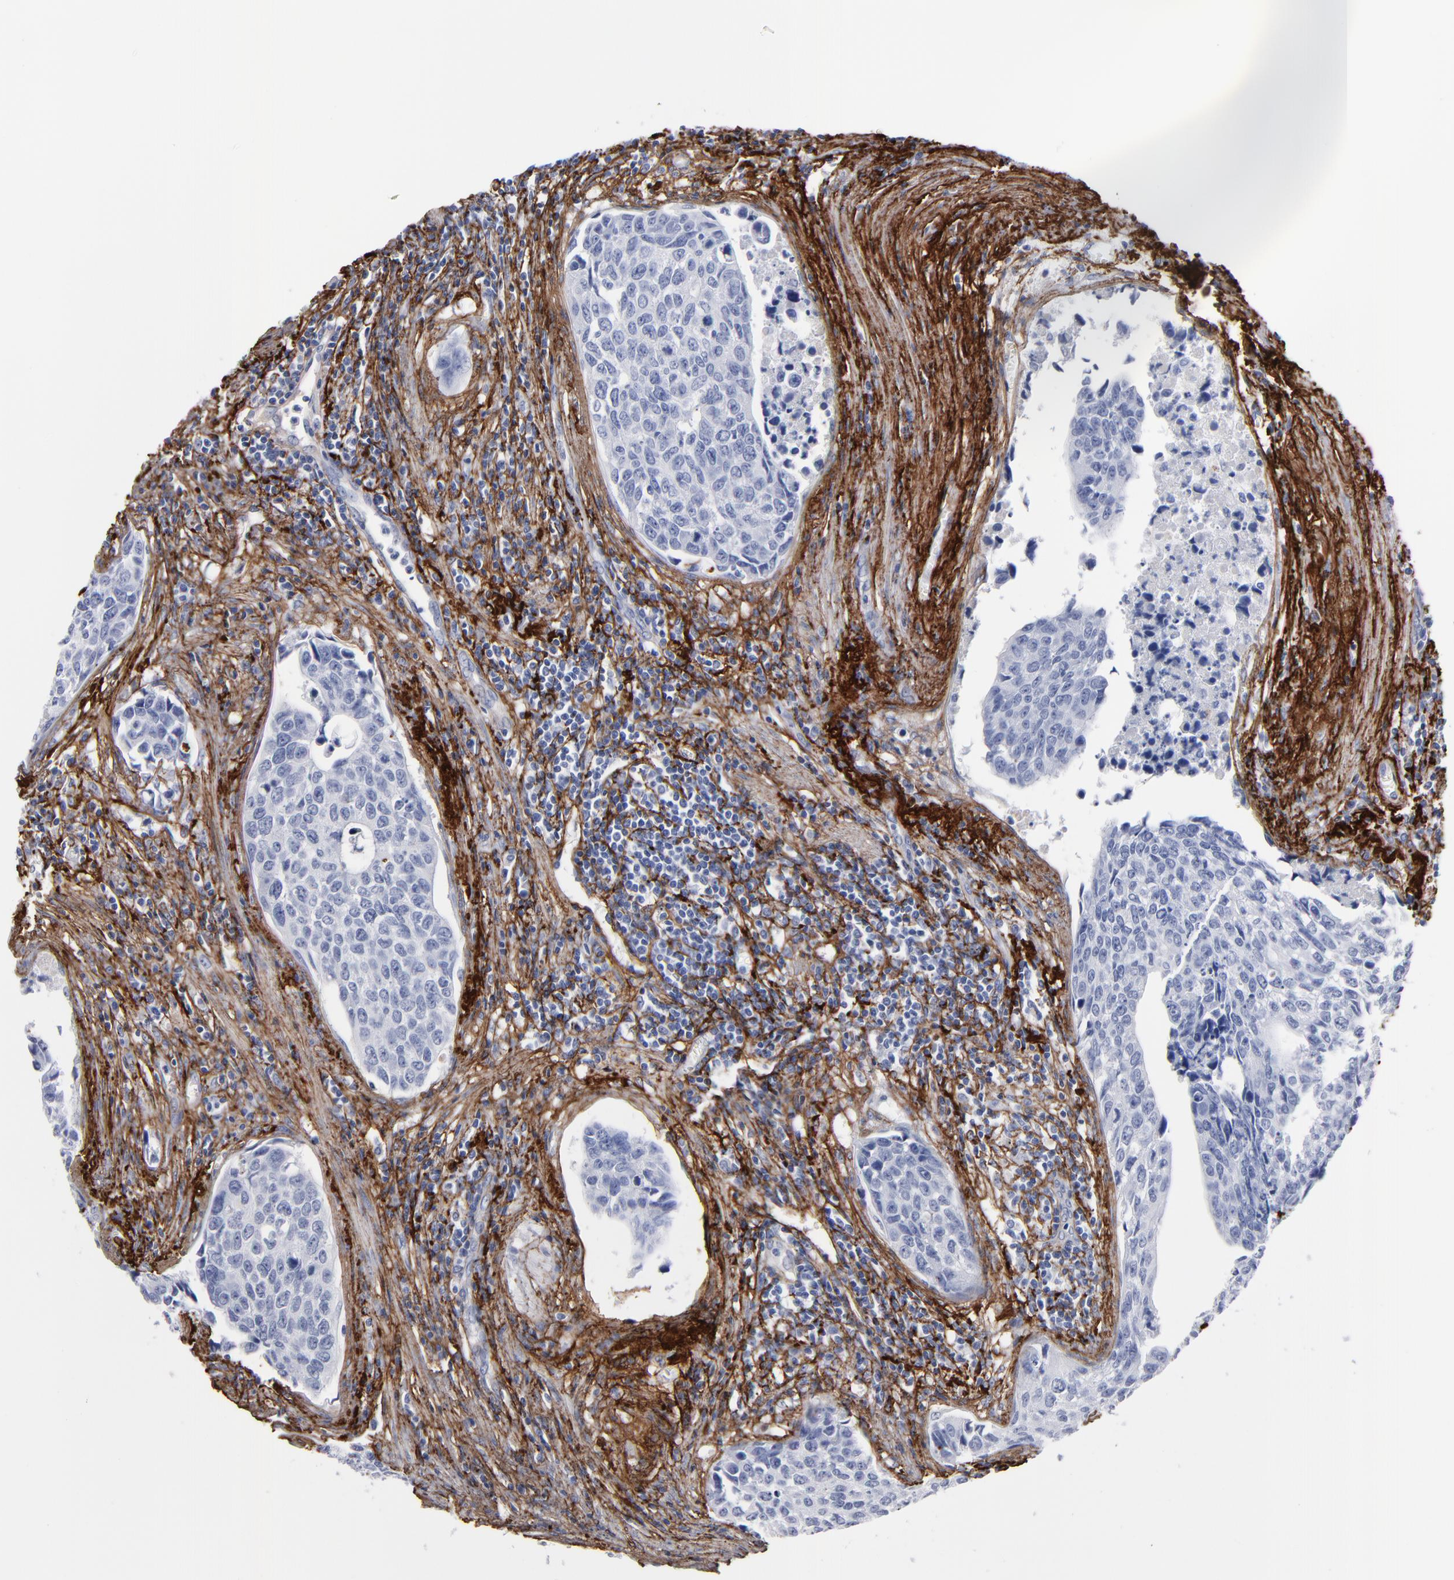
{"staining": {"intensity": "negative", "quantity": "none", "location": "none"}, "tissue": "urothelial cancer", "cell_type": "Tumor cells", "image_type": "cancer", "snomed": [{"axis": "morphology", "description": "Urothelial carcinoma, High grade"}, {"axis": "topography", "description": "Urinary bladder"}], "caption": "Tumor cells are negative for protein expression in human urothelial carcinoma (high-grade).", "gene": "EMILIN1", "patient": {"sex": "male", "age": 81}}